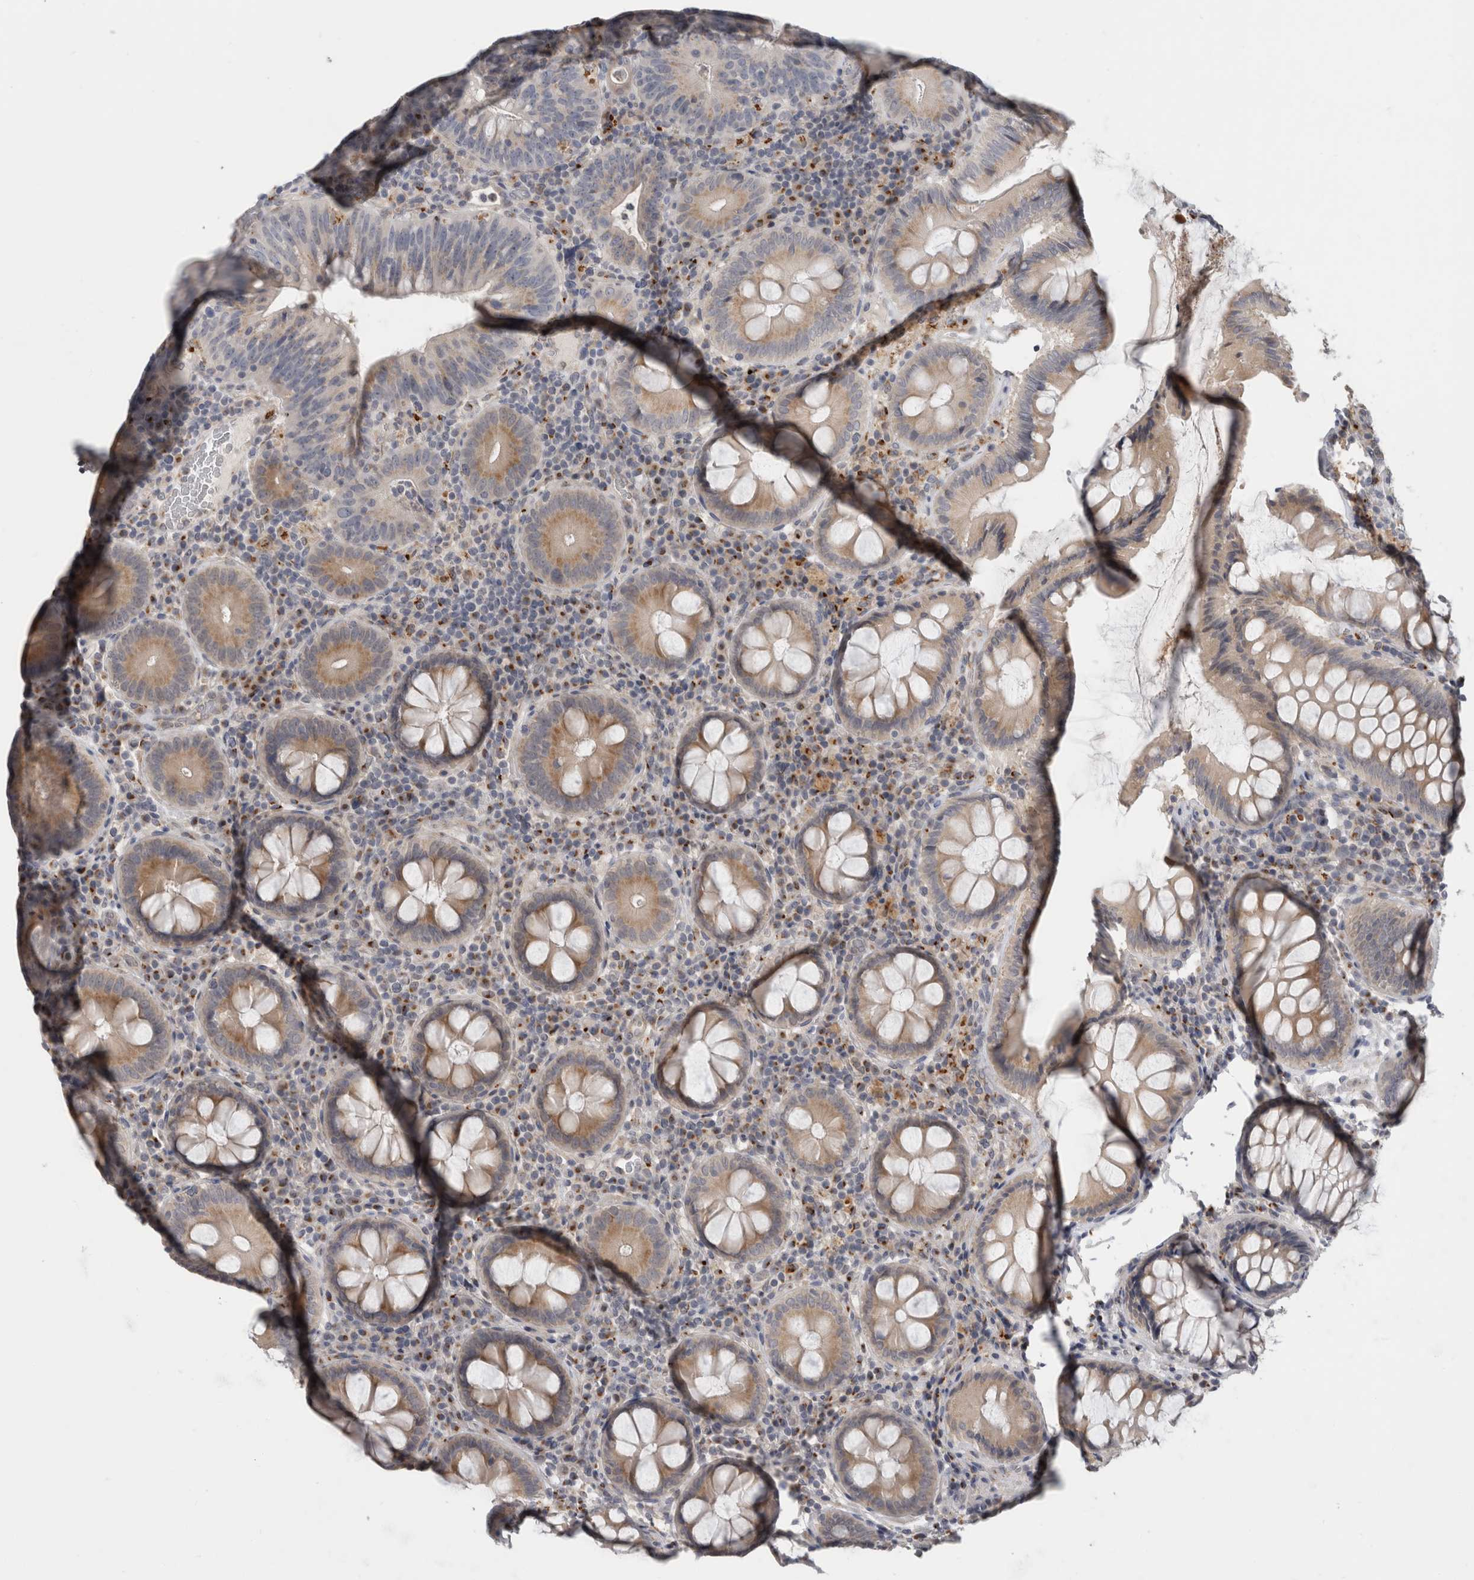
{"staining": {"intensity": "moderate", "quantity": "25%-75%", "location": "cytoplasmic/membranous"}, "tissue": "colorectal cancer", "cell_type": "Tumor cells", "image_type": "cancer", "snomed": [{"axis": "morphology", "description": "Adenocarcinoma, NOS"}, {"axis": "topography", "description": "Colon"}], "caption": "A micrograph of human colorectal cancer (adenocarcinoma) stained for a protein reveals moderate cytoplasmic/membranous brown staining in tumor cells.", "gene": "MGAT1", "patient": {"sex": "female", "age": 66}}